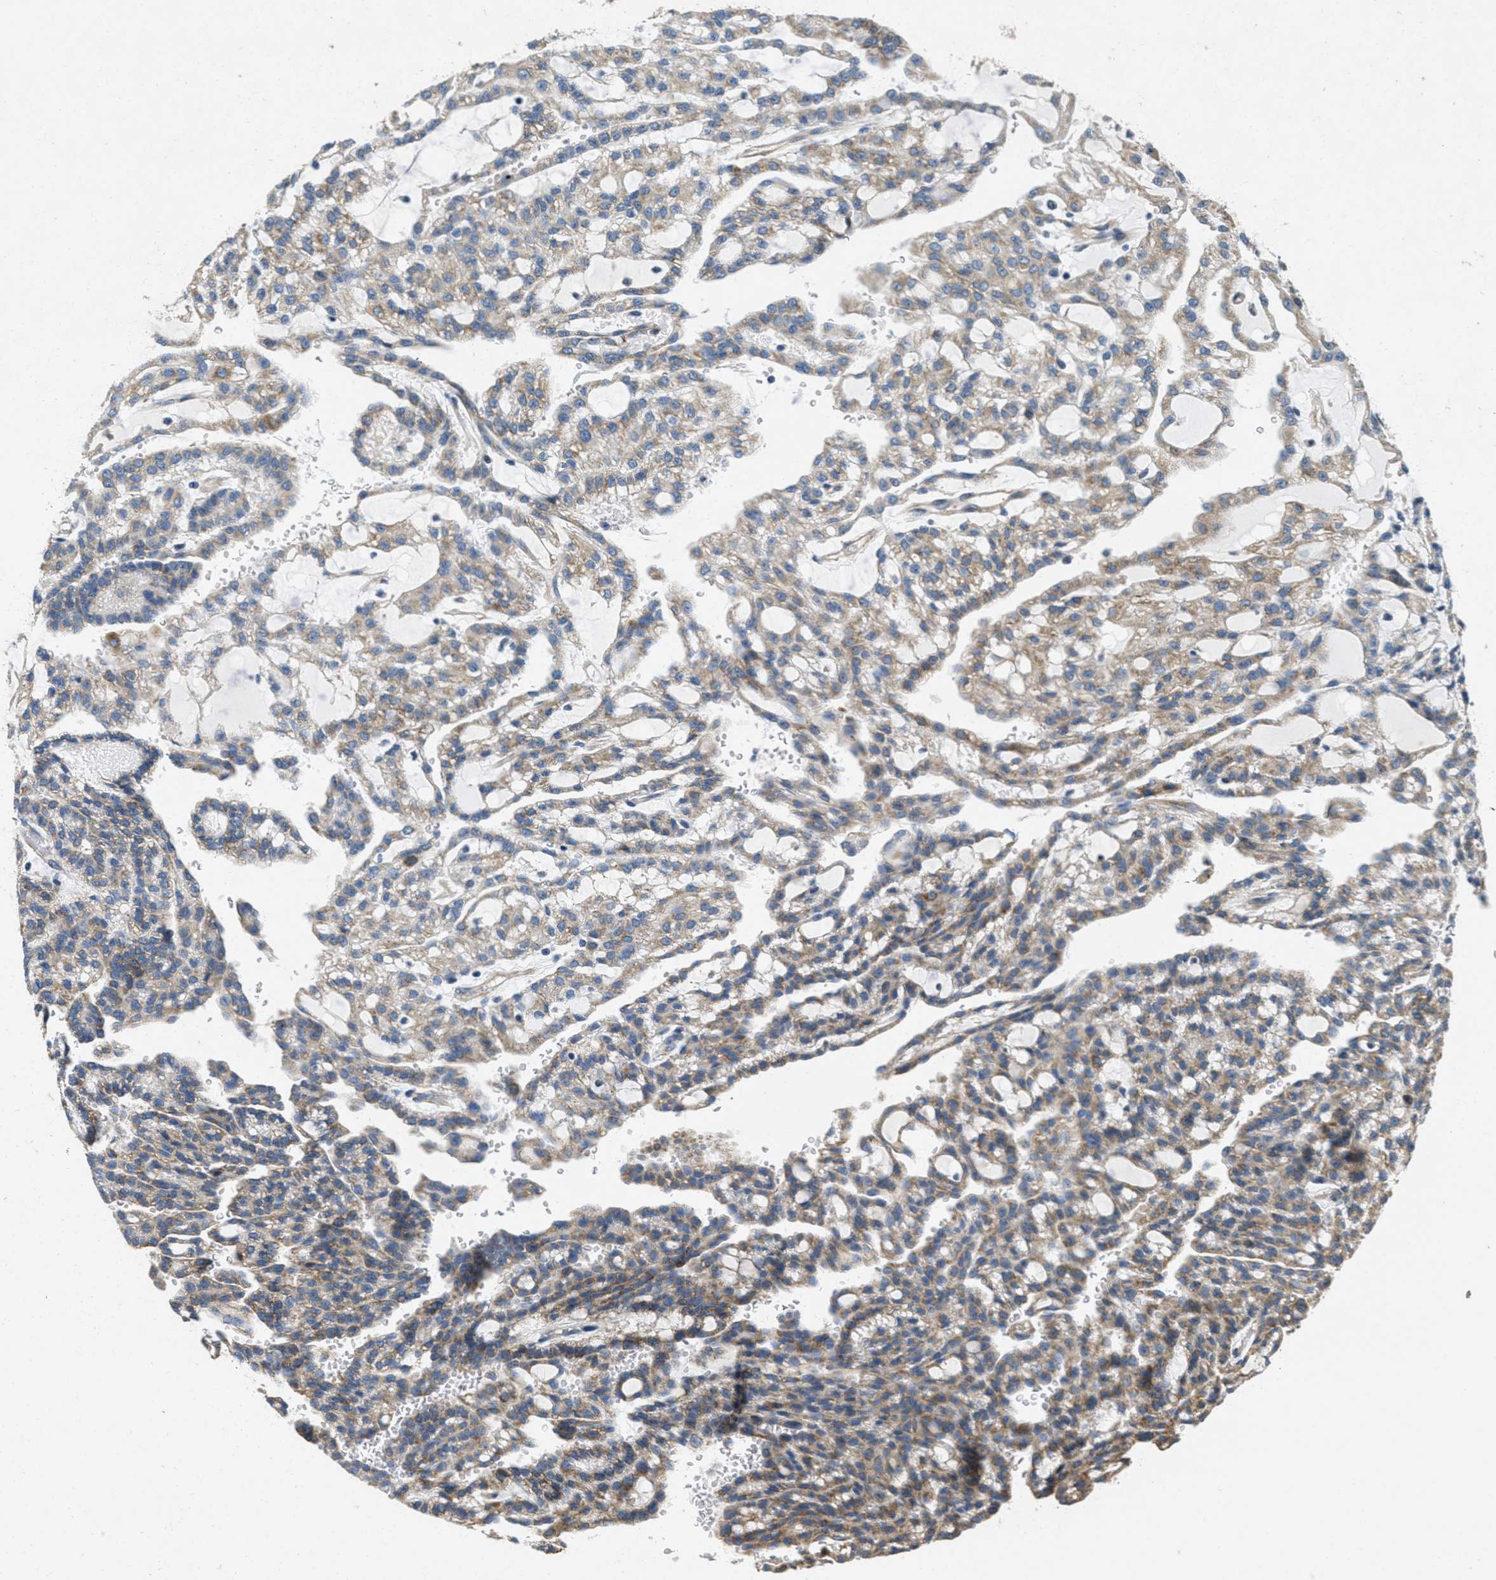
{"staining": {"intensity": "moderate", "quantity": ">75%", "location": "cytoplasmic/membranous"}, "tissue": "renal cancer", "cell_type": "Tumor cells", "image_type": "cancer", "snomed": [{"axis": "morphology", "description": "Adenocarcinoma, NOS"}, {"axis": "topography", "description": "Kidney"}], "caption": "Renal cancer (adenocarcinoma) stained with a protein marker exhibits moderate staining in tumor cells.", "gene": "TOMM70", "patient": {"sex": "male", "age": 63}}